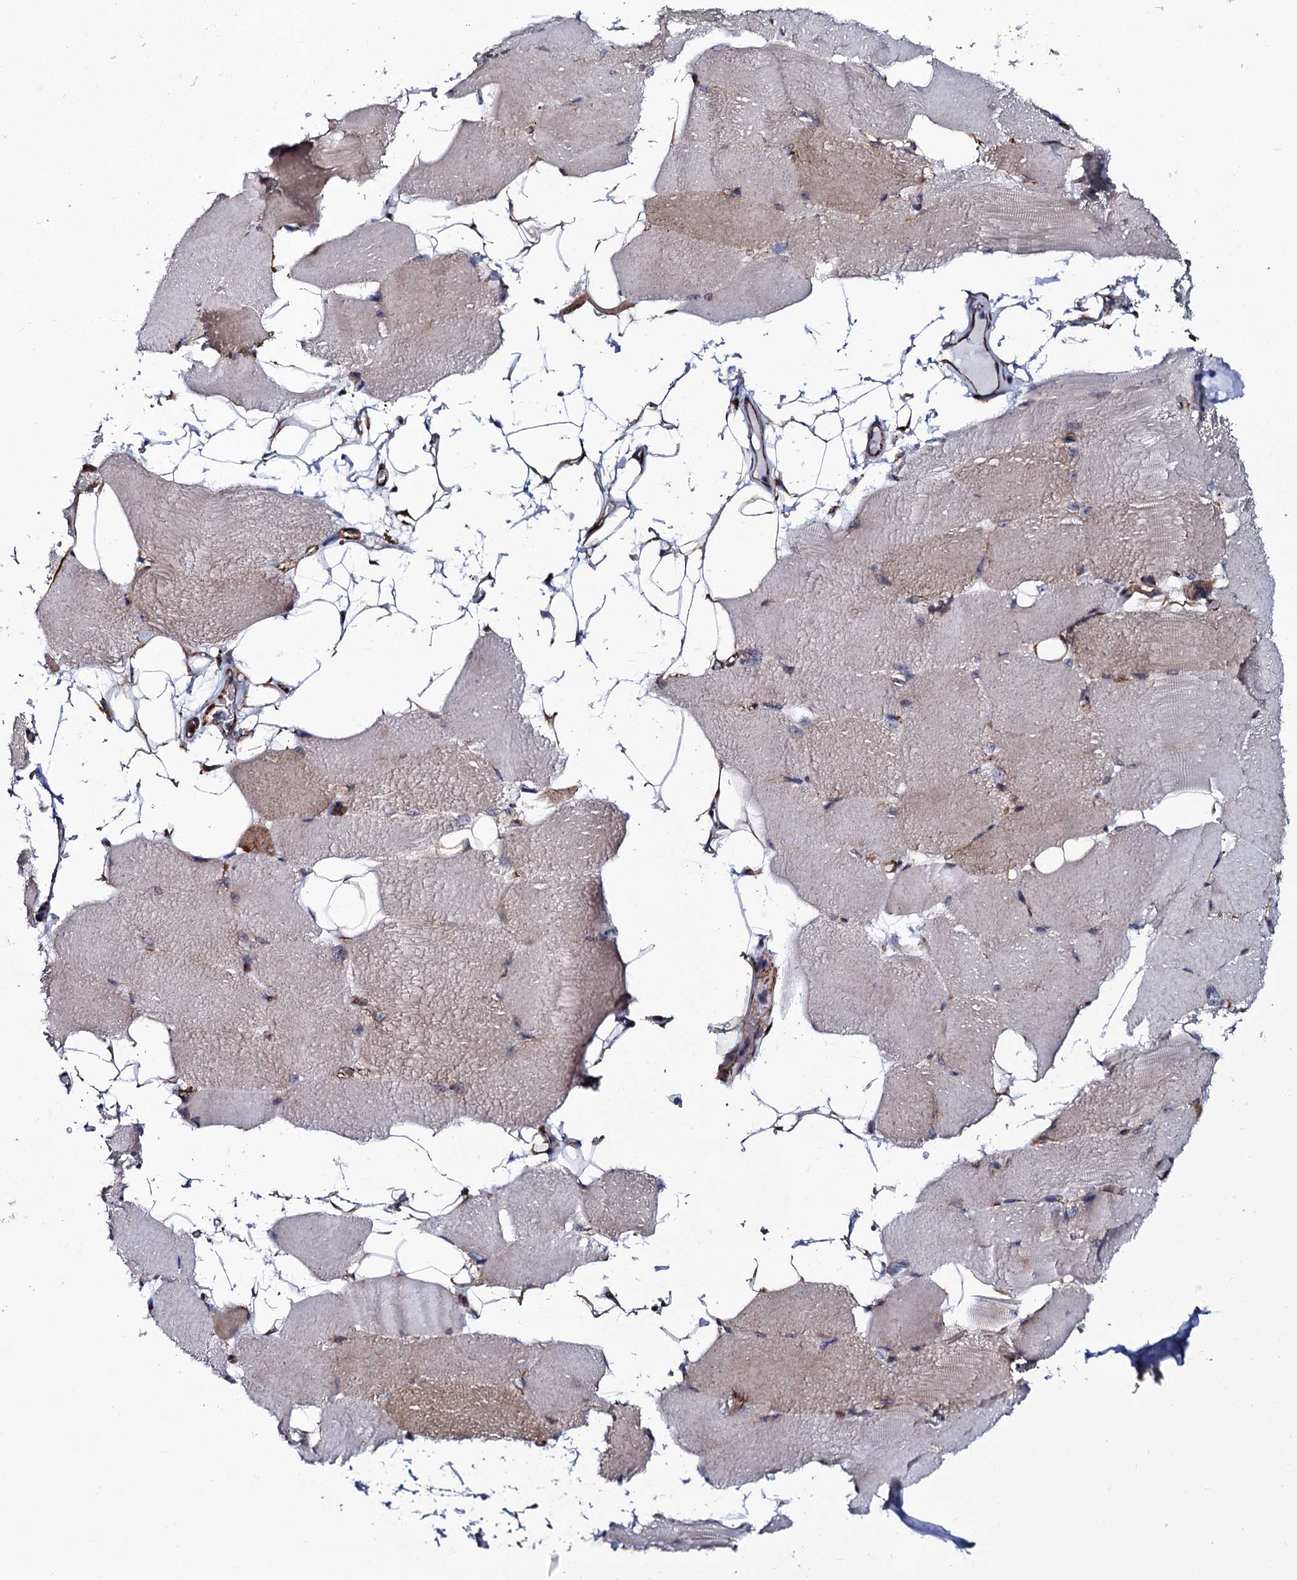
{"staining": {"intensity": "moderate", "quantity": "<25%", "location": "cytoplasmic/membranous"}, "tissue": "skeletal muscle", "cell_type": "Myocytes", "image_type": "normal", "snomed": [{"axis": "morphology", "description": "Normal tissue, NOS"}, {"axis": "topography", "description": "Skeletal muscle"}, {"axis": "topography", "description": "Parathyroid gland"}], "caption": "This micrograph exhibits IHC staining of unremarkable human skeletal muscle, with low moderate cytoplasmic/membranous expression in about <25% of myocytes.", "gene": "SPTY2D1", "patient": {"sex": "female", "age": 37}}